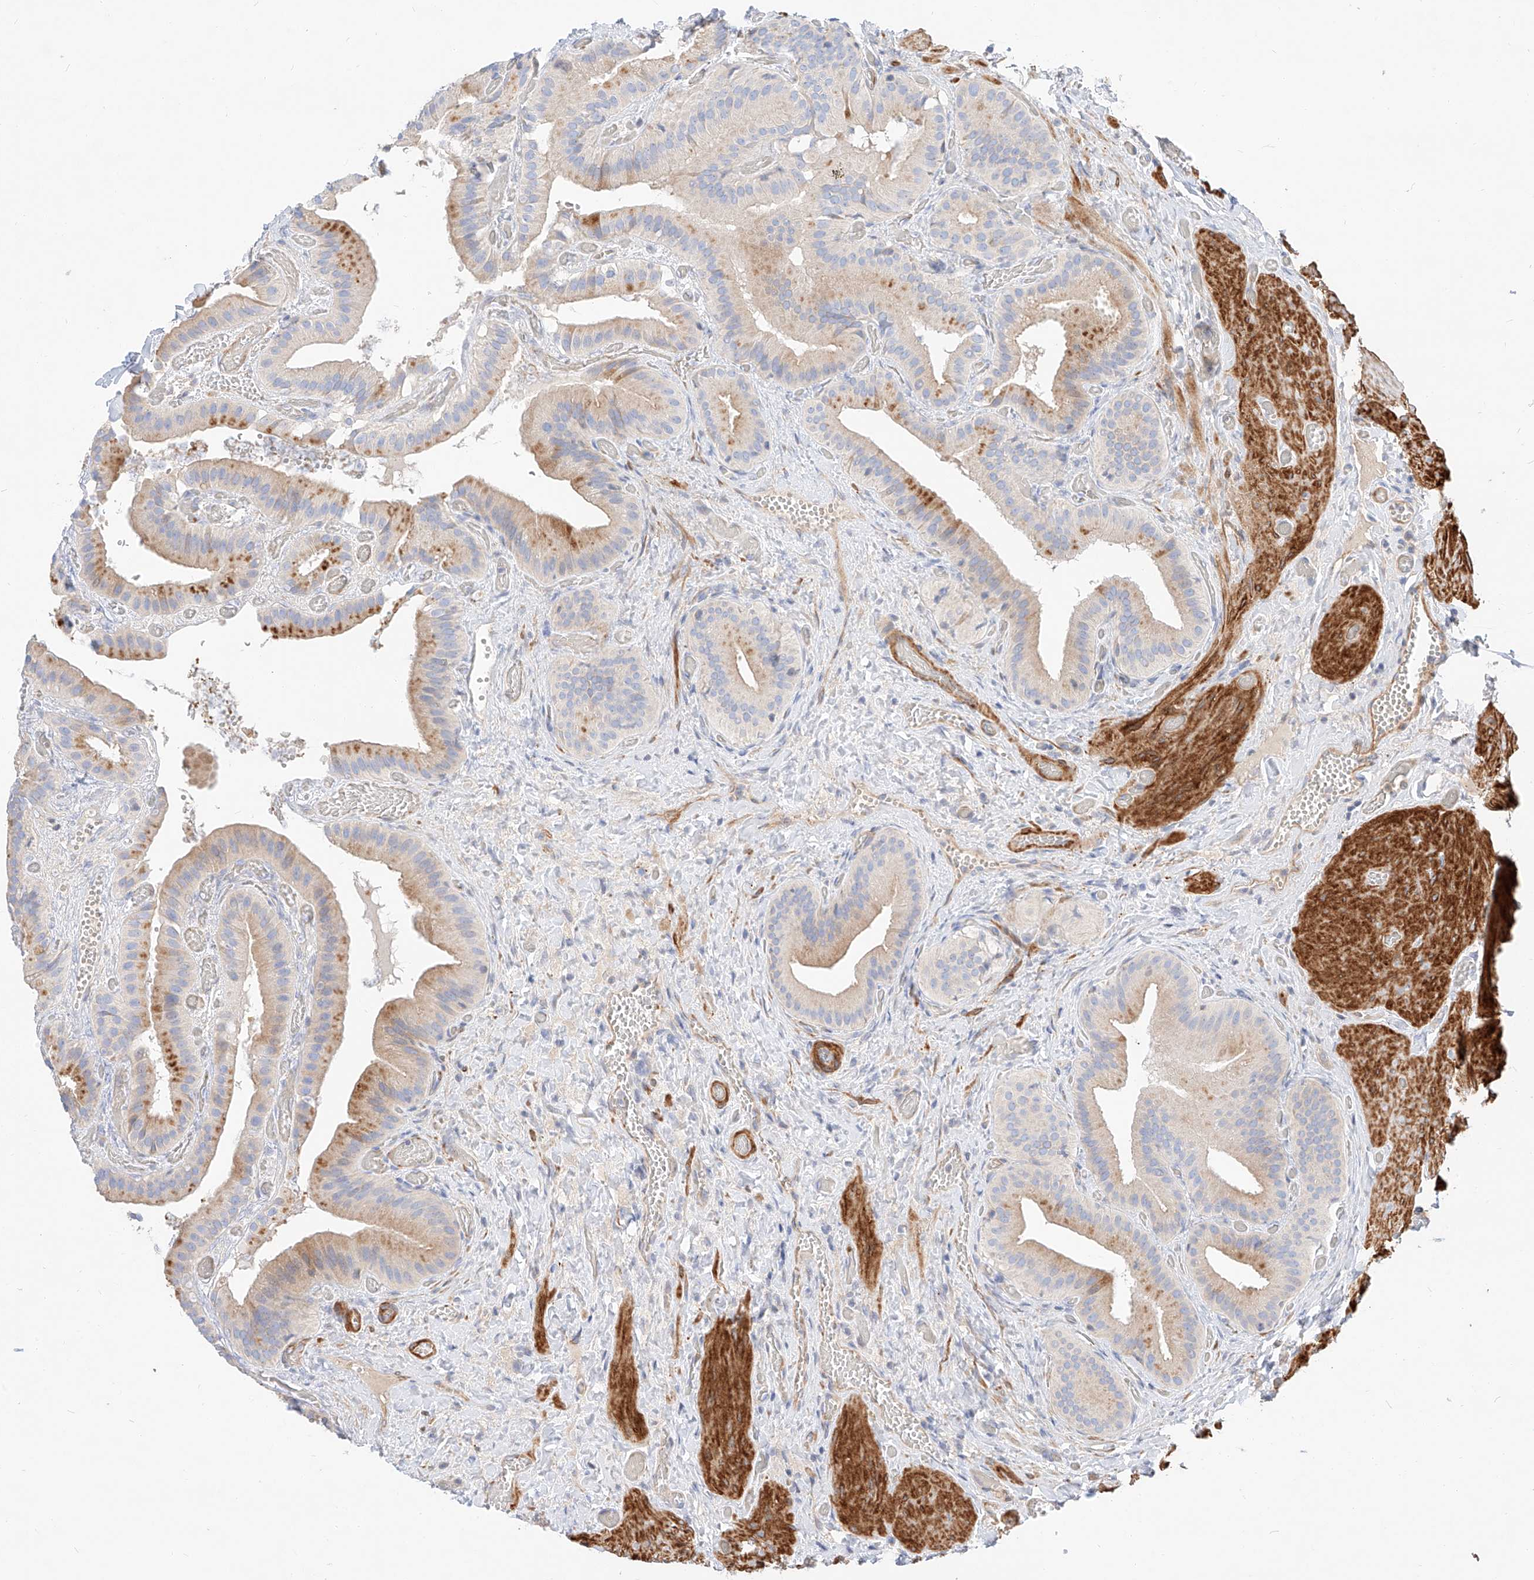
{"staining": {"intensity": "strong", "quantity": "<25%", "location": "cytoplasmic/membranous"}, "tissue": "gallbladder", "cell_type": "Glandular cells", "image_type": "normal", "snomed": [{"axis": "morphology", "description": "Normal tissue, NOS"}, {"axis": "topography", "description": "Gallbladder"}], "caption": "Human gallbladder stained with a brown dye displays strong cytoplasmic/membranous positive expression in about <25% of glandular cells.", "gene": "KCNH5", "patient": {"sex": "female", "age": 64}}